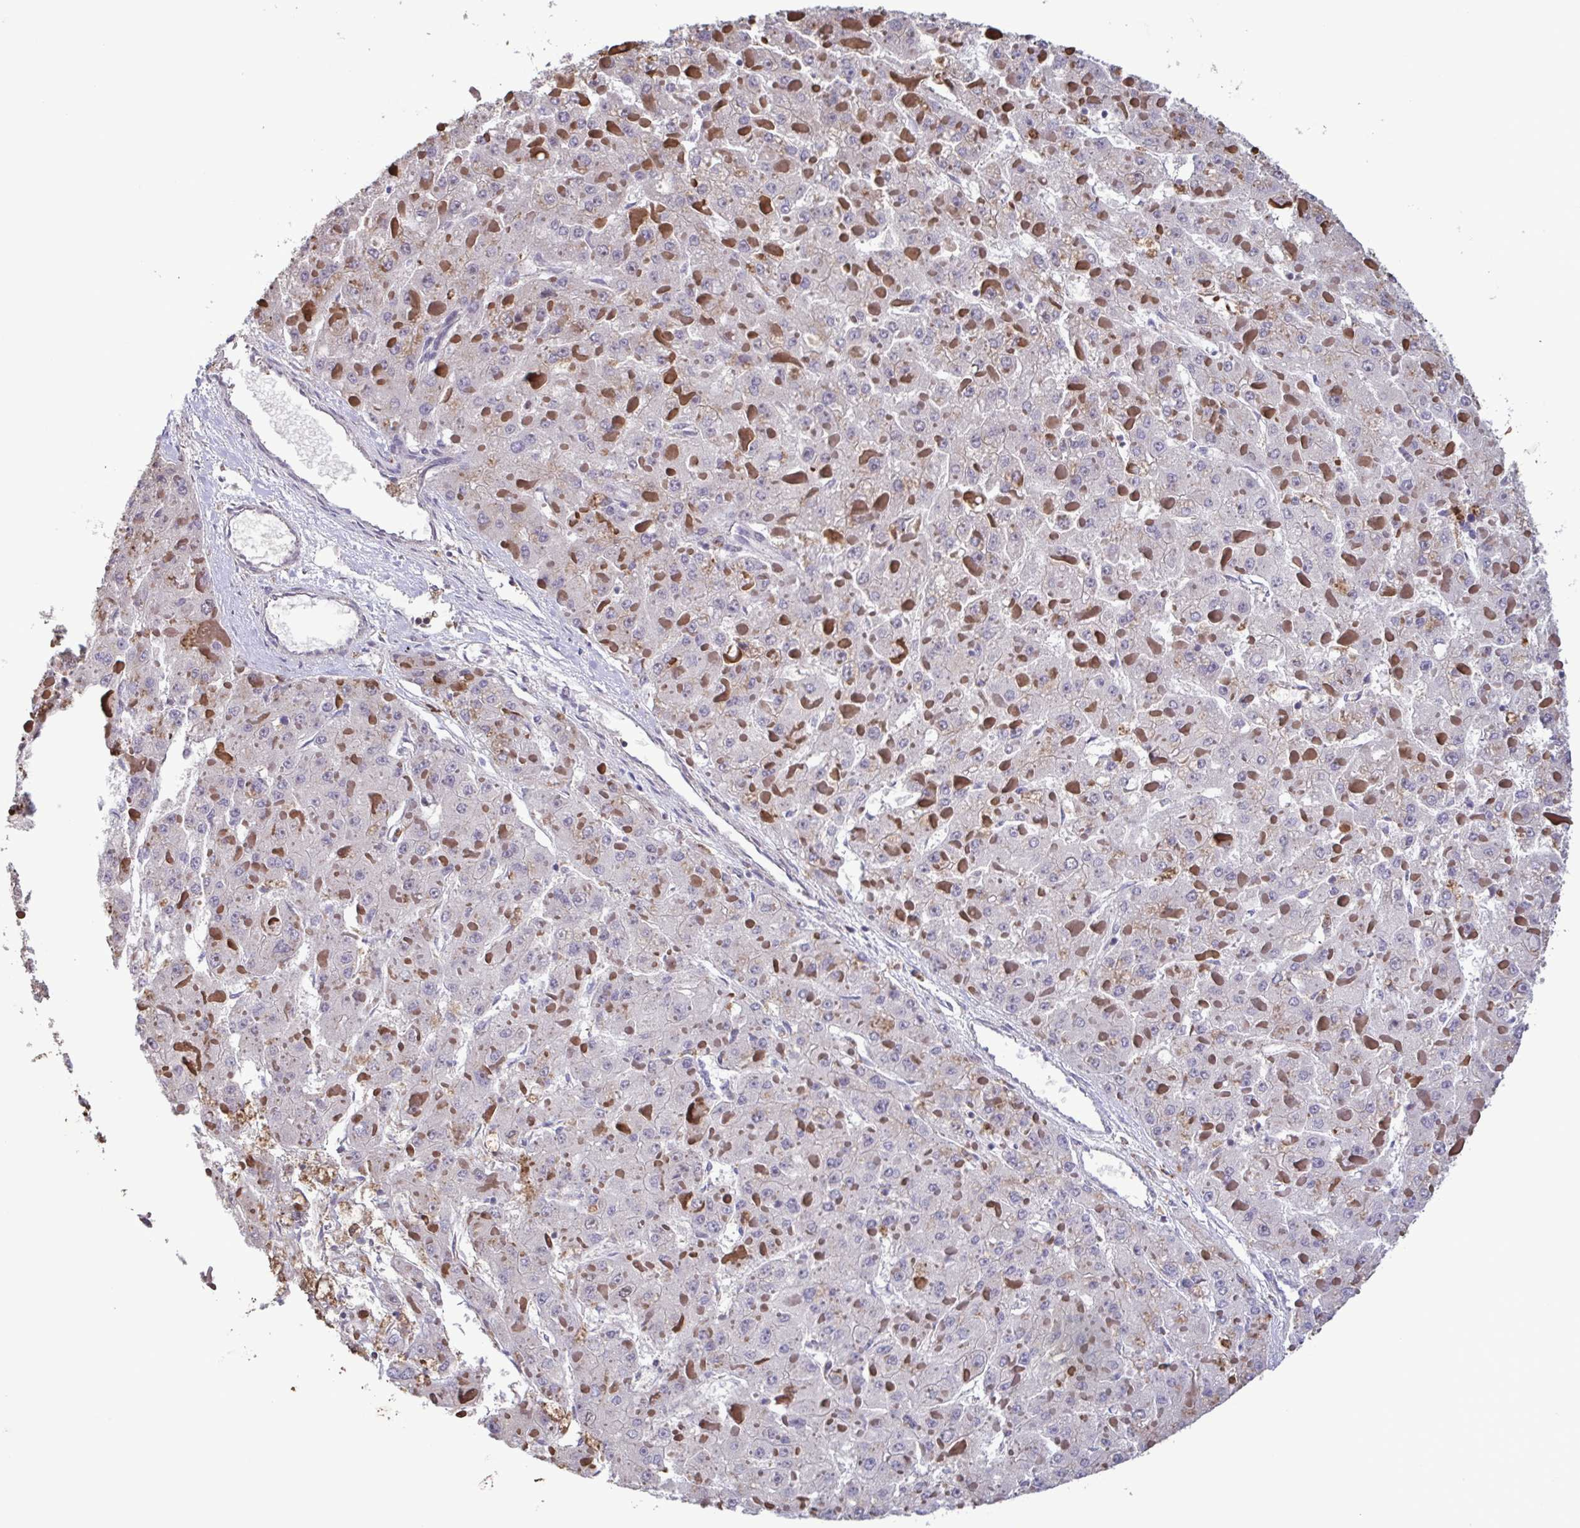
{"staining": {"intensity": "negative", "quantity": "none", "location": "none"}, "tissue": "liver cancer", "cell_type": "Tumor cells", "image_type": "cancer", "snomed": [{"axis": "morphology", "description": "Carcinoma, Hepatocellular, NOS"}, {"axis": "topography", "description": "Liver"}], "caption": "DAB (3,3'-diaminobenzidine) immunohistochemical staining of human liver cancer (hepatocellular carcinoma) reveals no significant staining in tumor cells.", "gene": "ZNF200", "patient": {"sex": "female", "age": 73}}